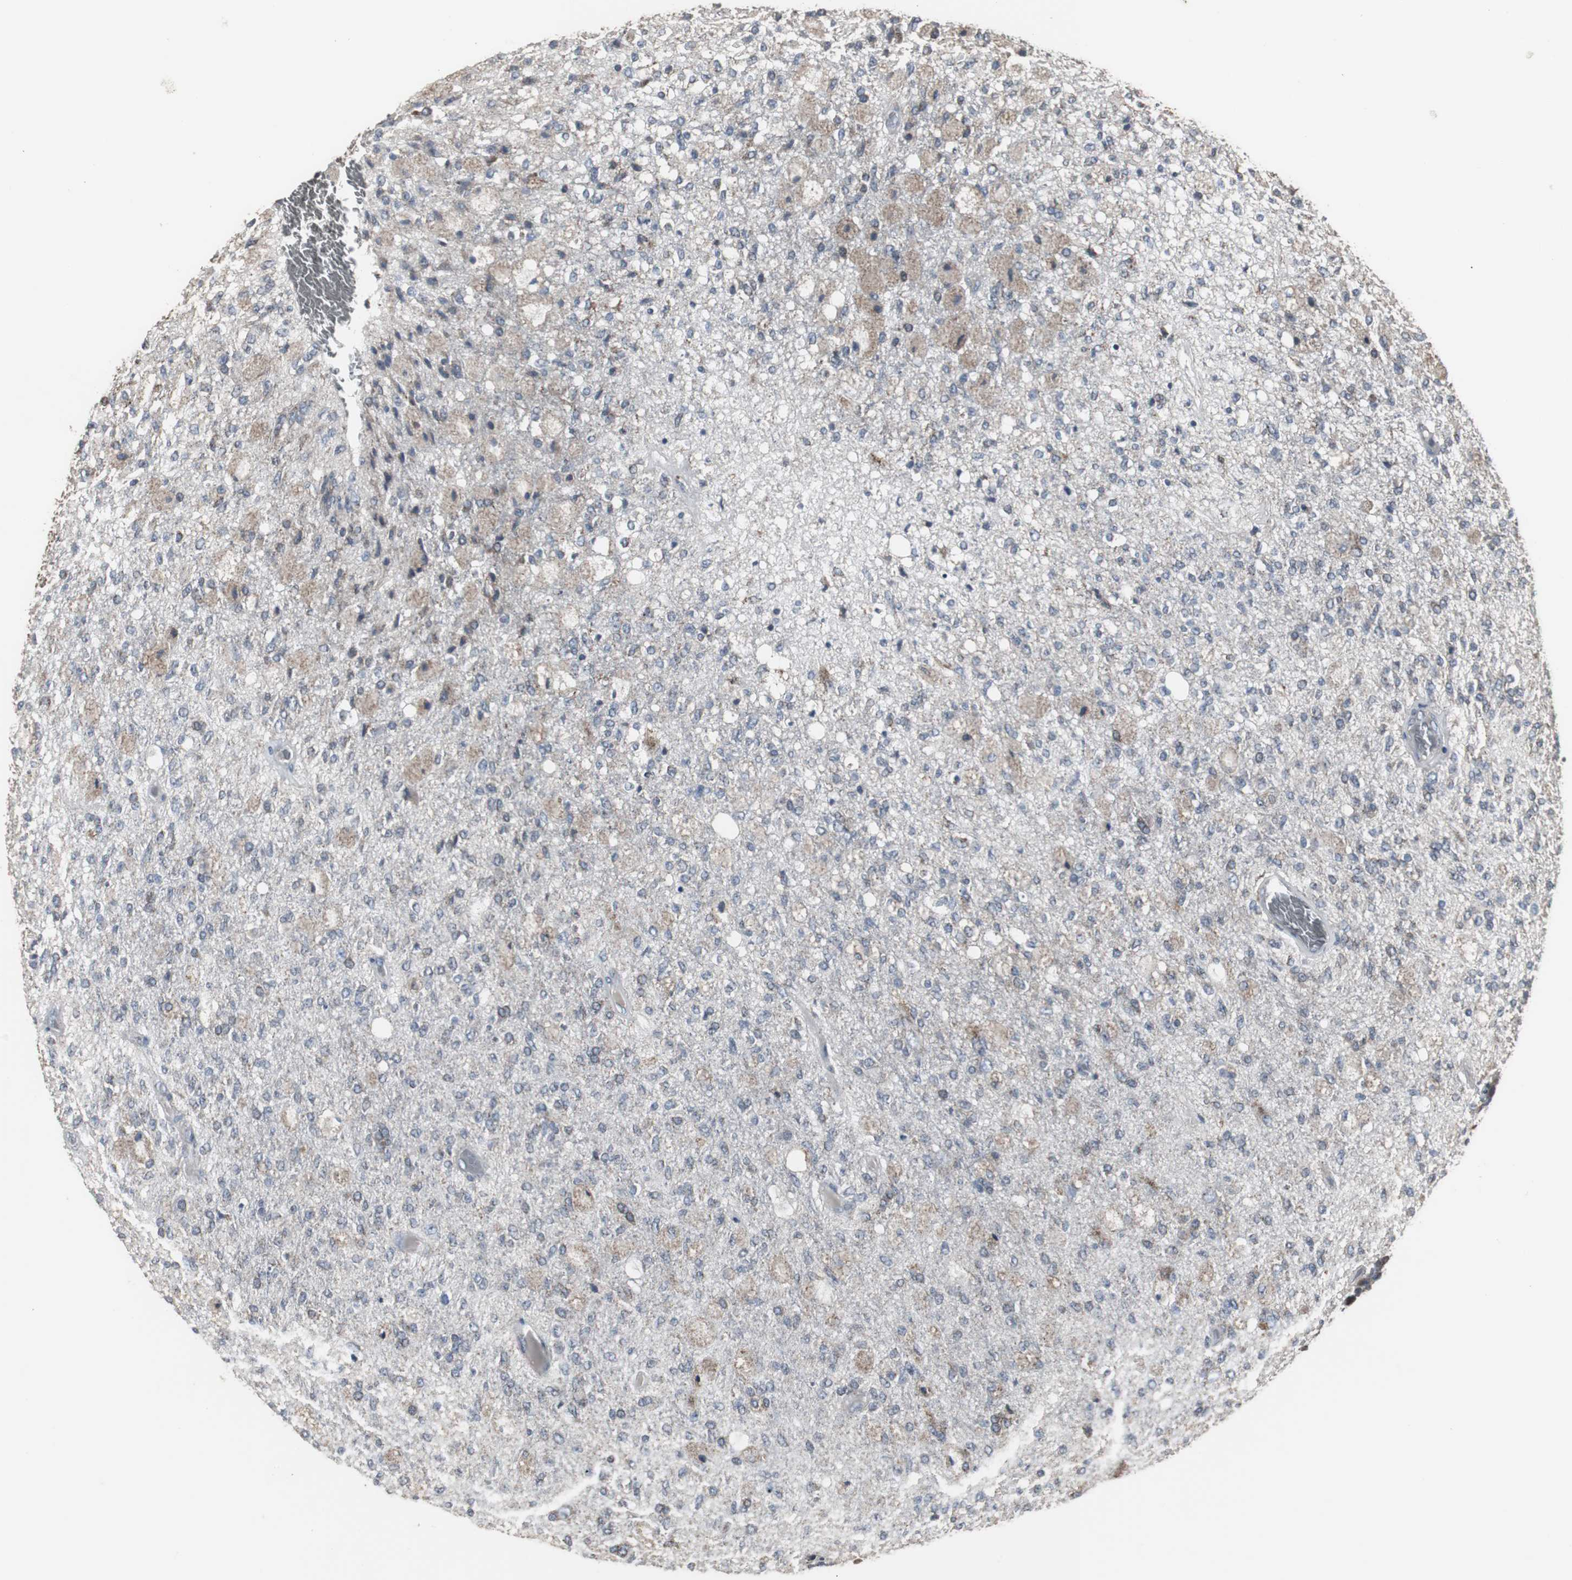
{"staining": {"intensity": "negative", "quantity": "none", "location": "none"}, "tissue": "glioma", "cell_type": "Tumor cells", "image_type": "cancer", "snomed": [{"axis": "morphology", "description": "Normal tissue, NOS"}, {"axis": "morphology", "description": "Glioma, malignant, High grade"}, {"axis": "topography", "description": "Cerebral cortex"}], "caption": "Human malignant glioma (high-grade) stained for a protein using immunohistochemistry (IHC) demonstrates no expression in tumor cells.", "gene": "ACAA1", "patient": {"sex": "male", "age": 77}}